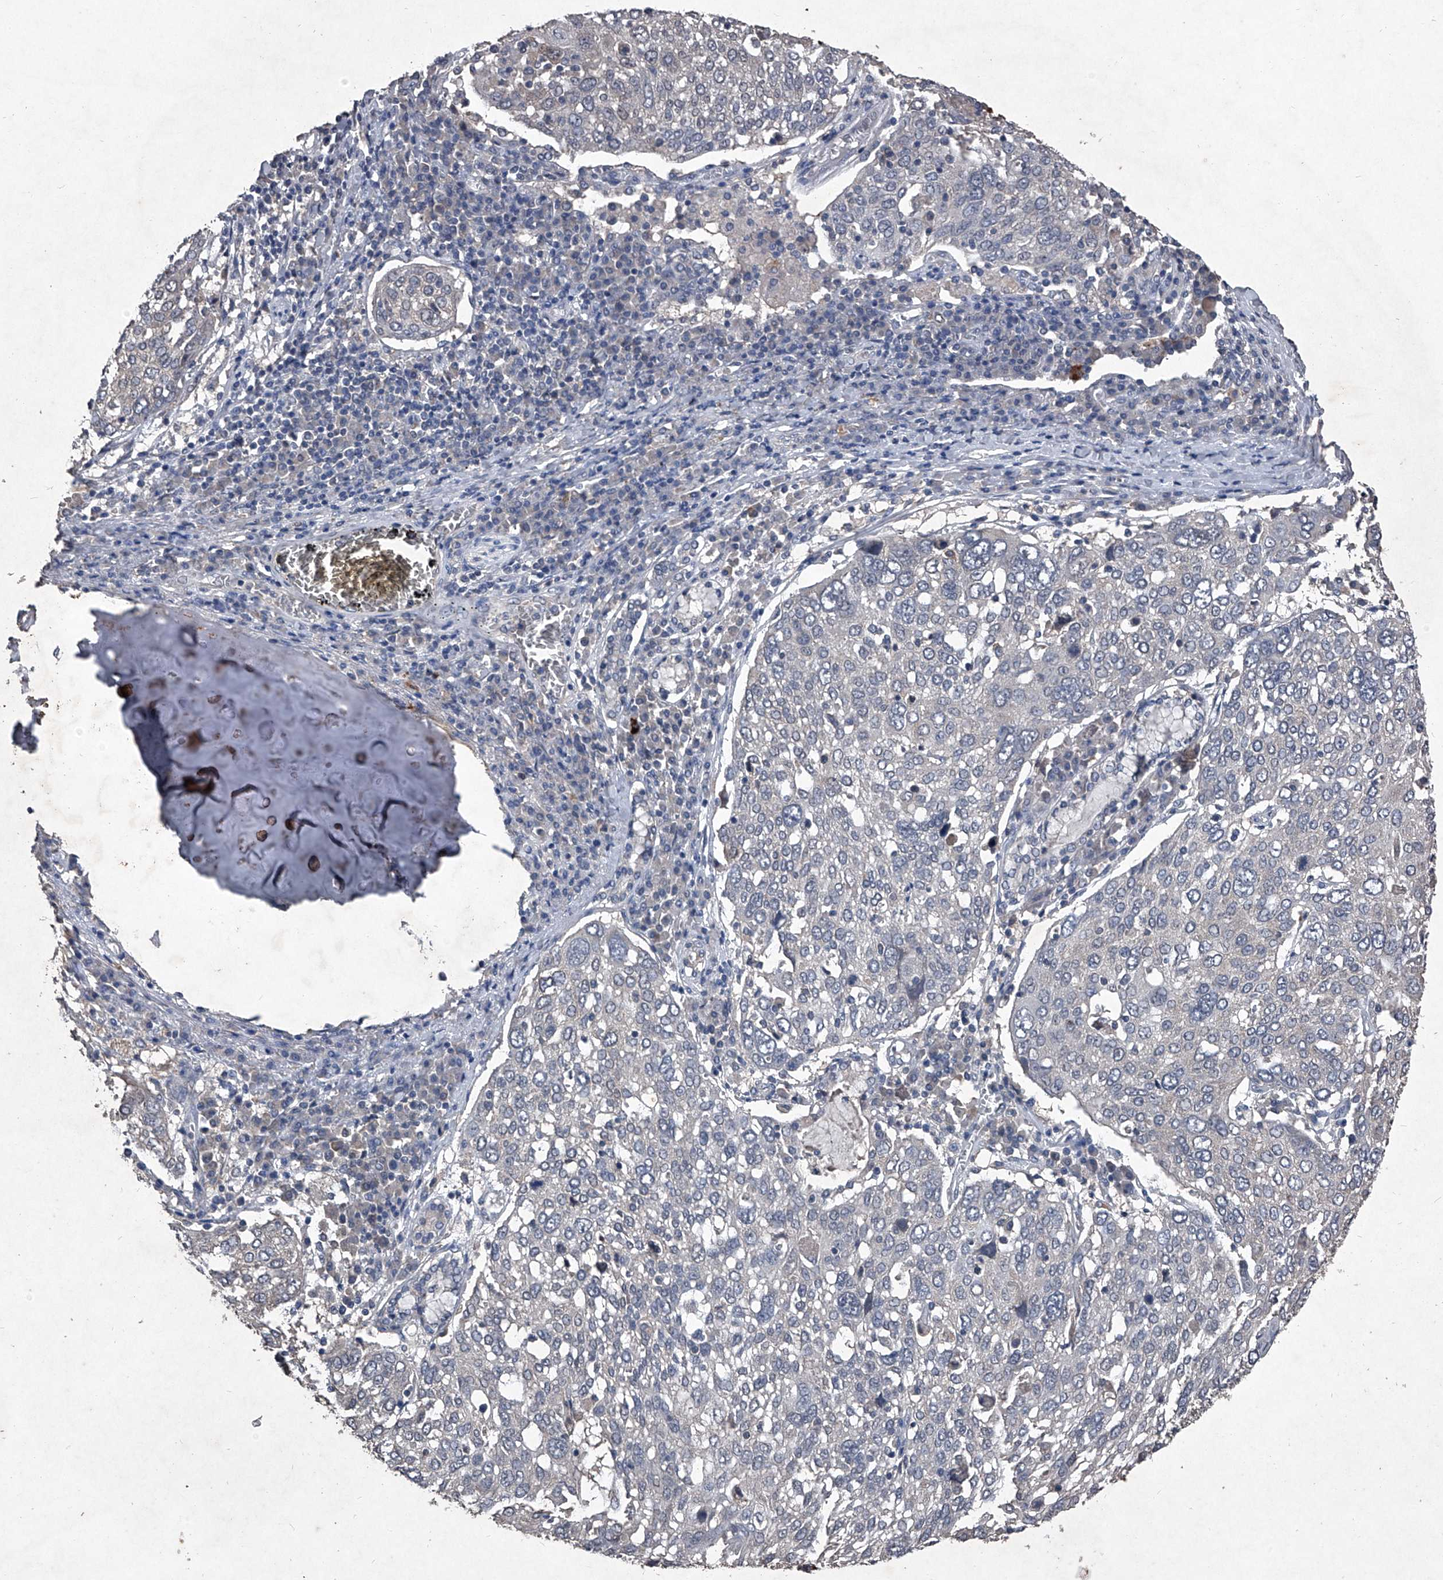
{"staining": {"intensity": "negative", "quantity": "none", "location": "none"}, "tissue": "lung cancer", "cell_type": "Tumor cells", "image_type": "cancer", "snomed": [{"axis": "morphology", "description": "Squamous cell carcinoma, NOS"}, {"axis": "topography", "description": "Lung"}], "caption": "Immunohistochemistry of squamous cell carcinoma (lung) exhibits no staining in tumor cells.", "gene": "MAPKAP1", "patient": {"sex": "male", "age": 65}}